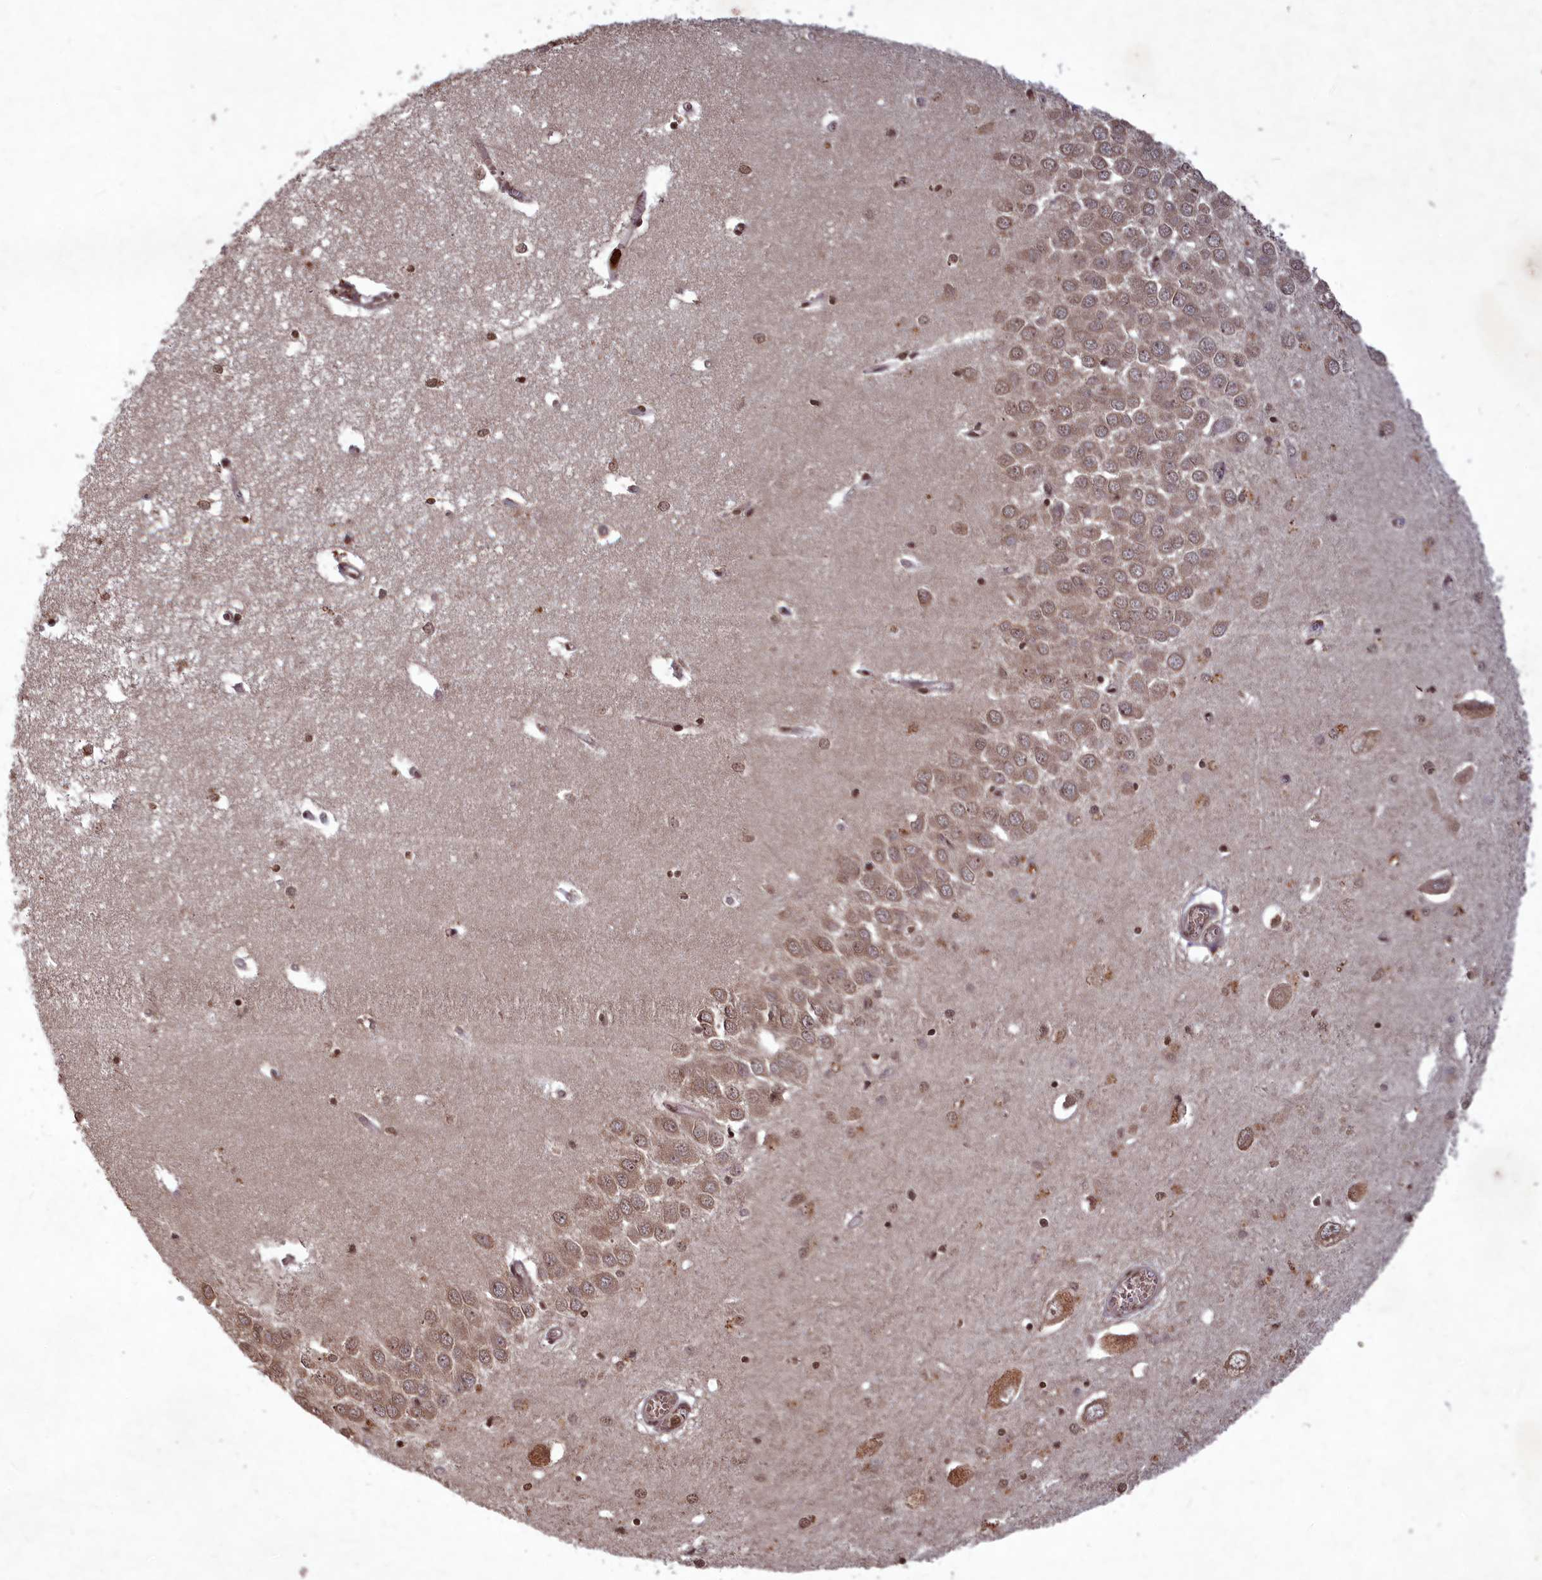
{"staining": {"intensity": "moderate", "quantity": ">75%", "location": "nuclear"}, "tissue": "hippocampus", "cell_type": "Glial cells", "image_type": "normal", "snomed": [{"axis": "morphology", "description": "Normal tissue, NOS"}, {"axis": "topography", "description": "Hippocampus"}], "caption": "This photomicrograph displays immunohistochemistry staining of unremarkable hippocampus, with medium moderate nuclear expression in about >75% of glial cells.", "gene": "SRMS", "patient": {"sex": "male", "age": 70}}